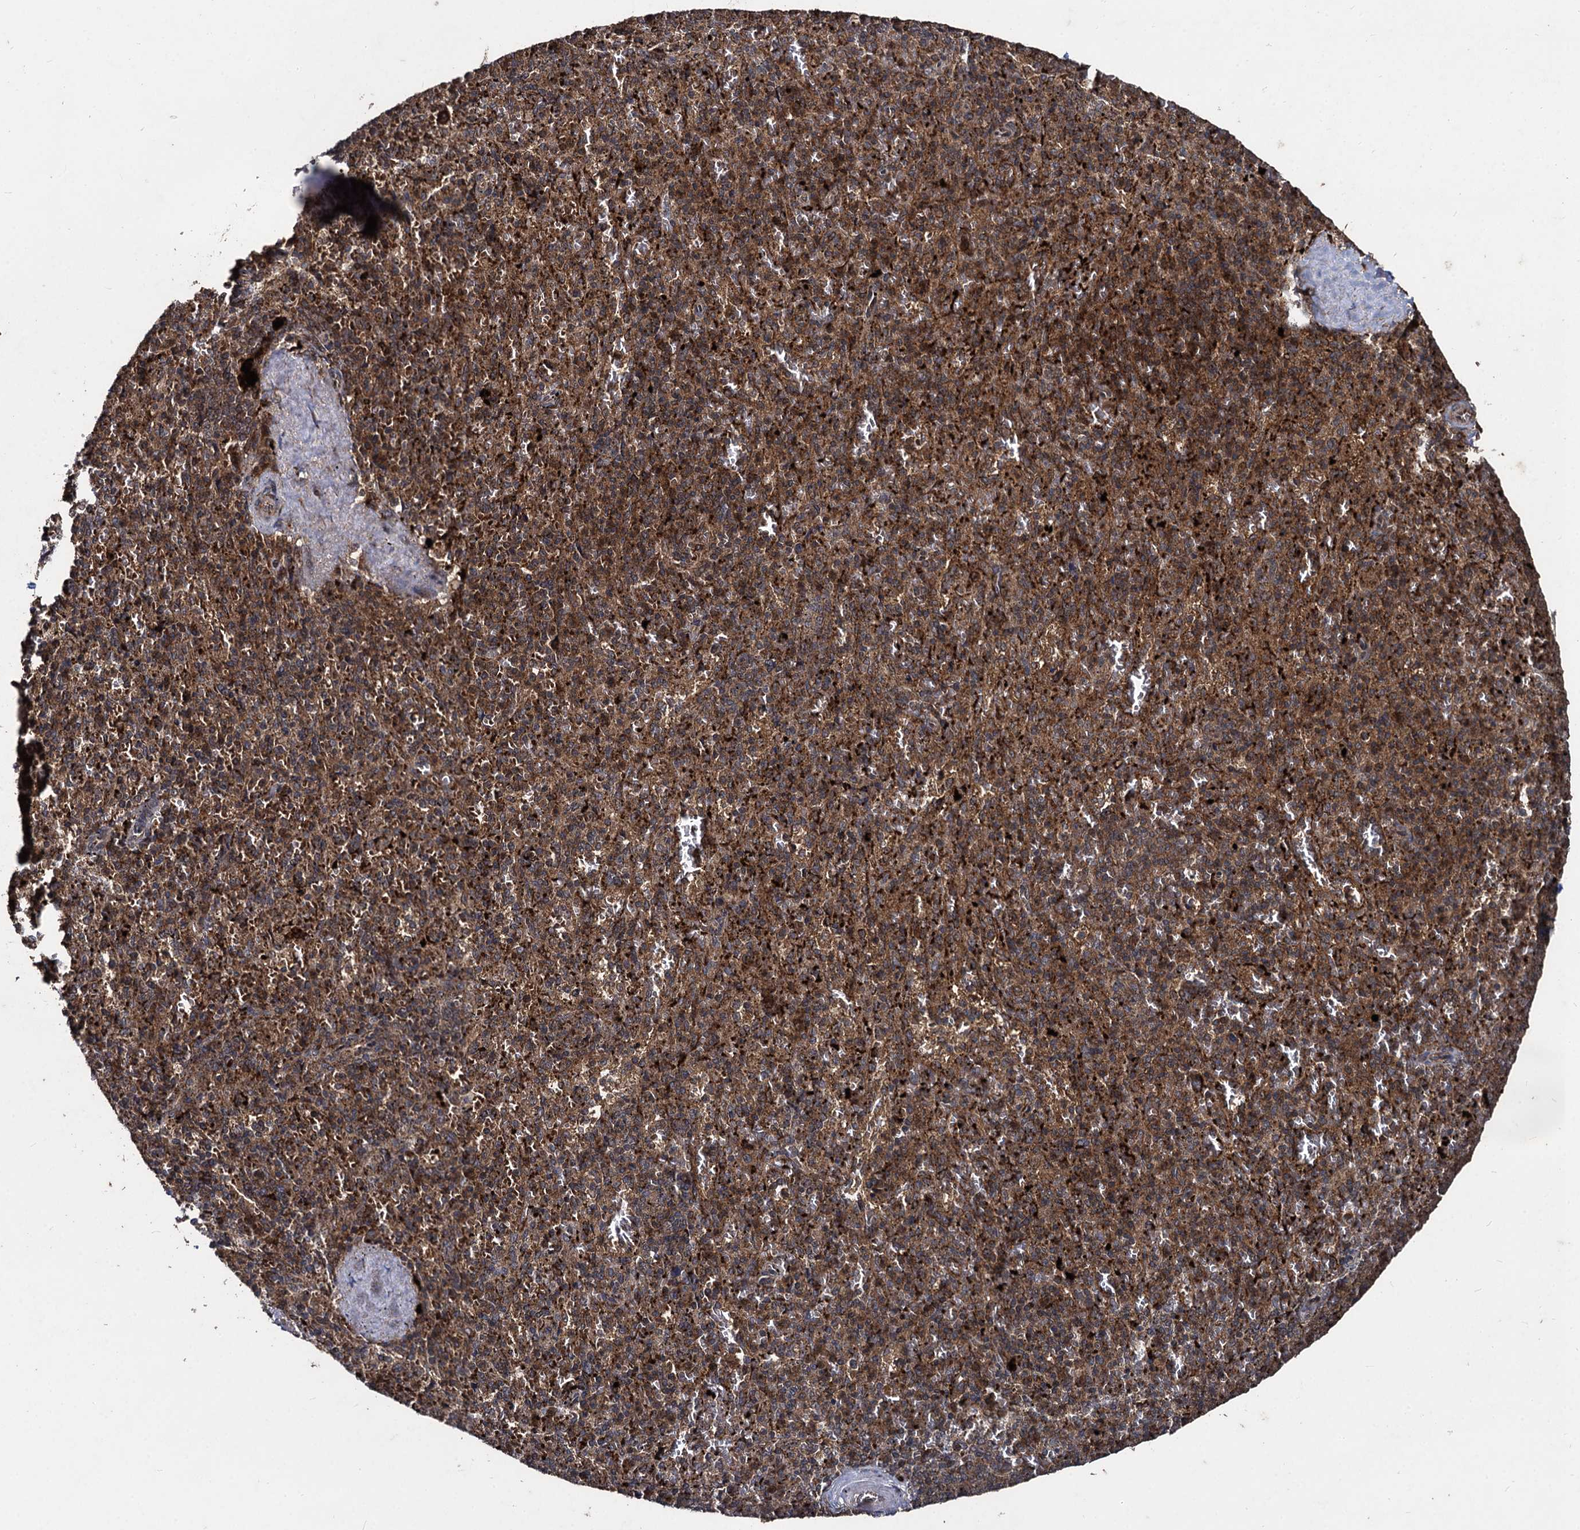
{"staining": {"intensity": "strong", "quantity": ">75%", "location": "cytoplasmic/membranous"}, "tissue": "spleen", "cell_type": "Cells in red pulp", "image_type": "normal", "snomed": [{"axis": "morphology", "description": "Normal tissue, NOS"}, {"axis": "topography", "description": "Spleen"}], "caption": "High-power microscopy captured an immunohistochemistry photomicrograph of unremarkable spleen, revealing strong cytoplasmic/membranous expression in about >75% of cells in red pulp.", "gene": "BCL2L2", "patient": {"sex": "male", "age": 82}}